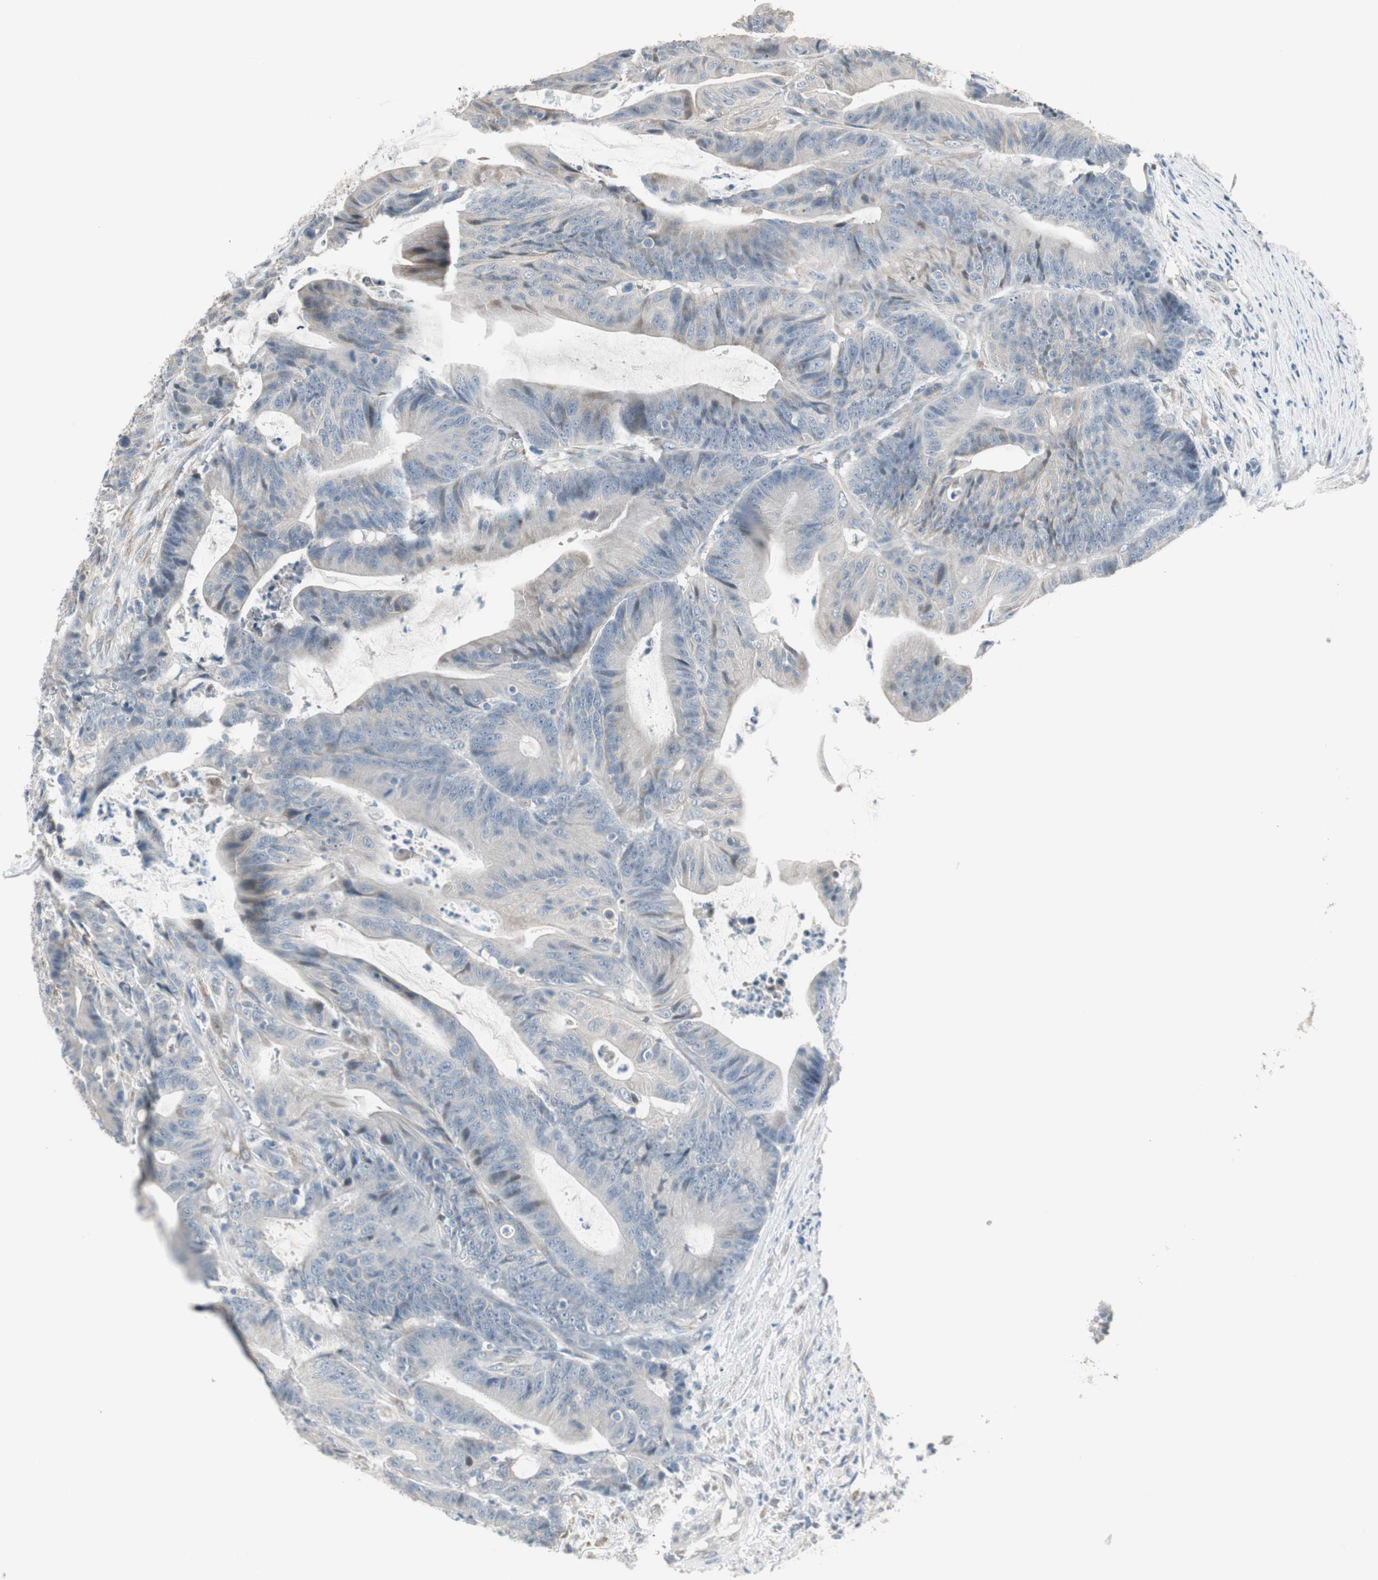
{"staining": {"intensity": "moderate", "quantity": "<25%", "location": "cytoplasmic/membranous"}, "tissue": "colorectal cancer", "cell_type": "Tumor cells", "image_type": "cancer", "snomed": [{"axis": "morphology", "description": "Adenocarcinoma, NOS"}, {"axis": "topography", "description": "Colon"}], "caption": "Approximately <25% of tumor cells in human colorectal cancer reveal moderate cytoplasmic/membranous protein positivity as visualized by brown immunohistochemical staining.", "gene": "PDZK1", "patient": {"sex": "female", "age": 84}}